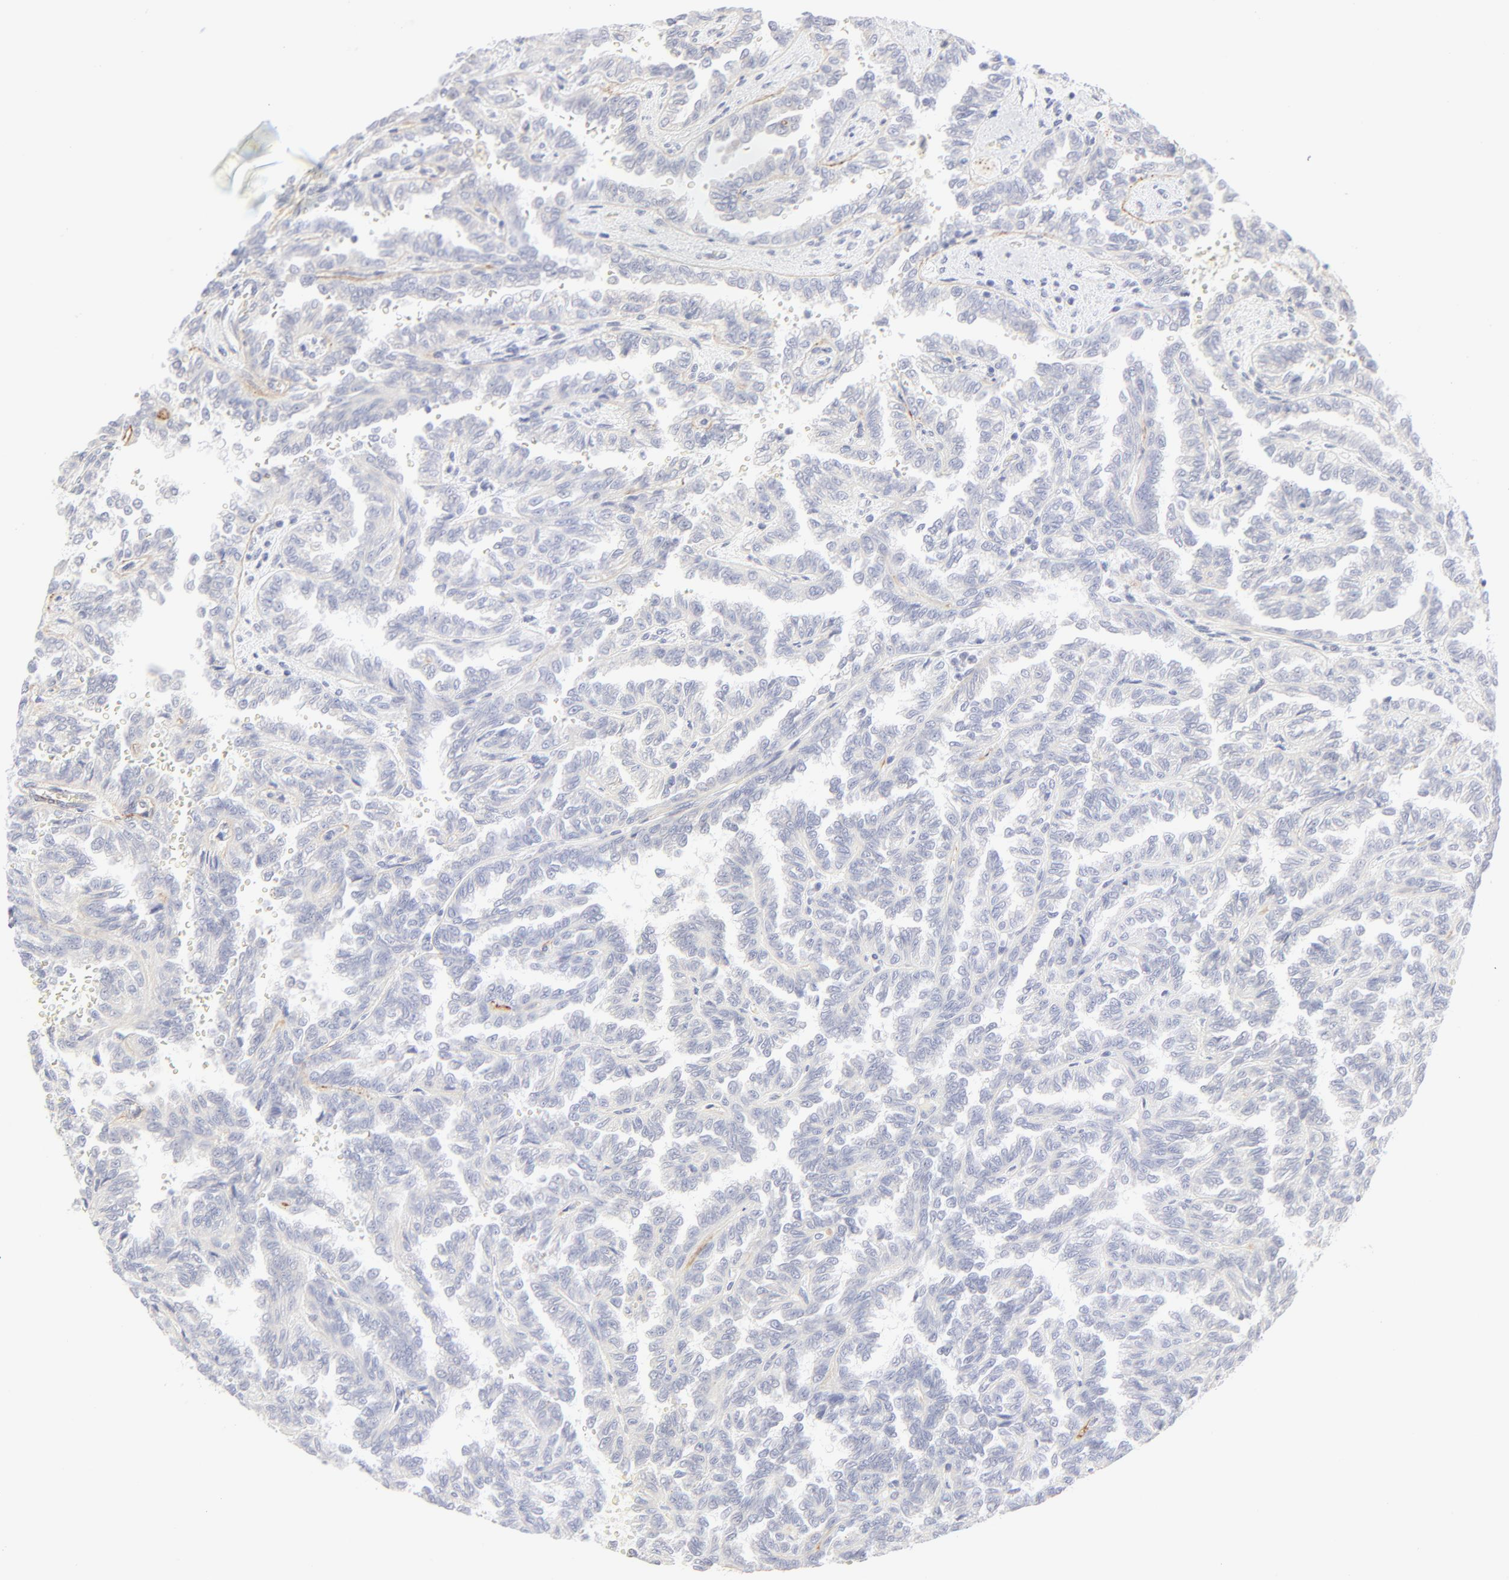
{"staining": {"intensity": "negative", "quantity": "none", "location": "none"}, "tissue": "renal cancer", "cell_type": "Tumor cells", "image_type": "cancer", "snomed": [{"axis": "morphology", "description": "Inflammation, NOS"}, {"axis": "morphology", "description": "Adenocarcinoma, NOS"}, {"axis": "topography", "description": "Kidney"}], "caption": "An immunohistochemistry (IHC) histopathology image of renal adenocarcinoma is shown. There is no staining in tumor cells of renal adenocarcinoma.", "gene": "NPNT", "patient": {"sex": "male", "age": 68}}